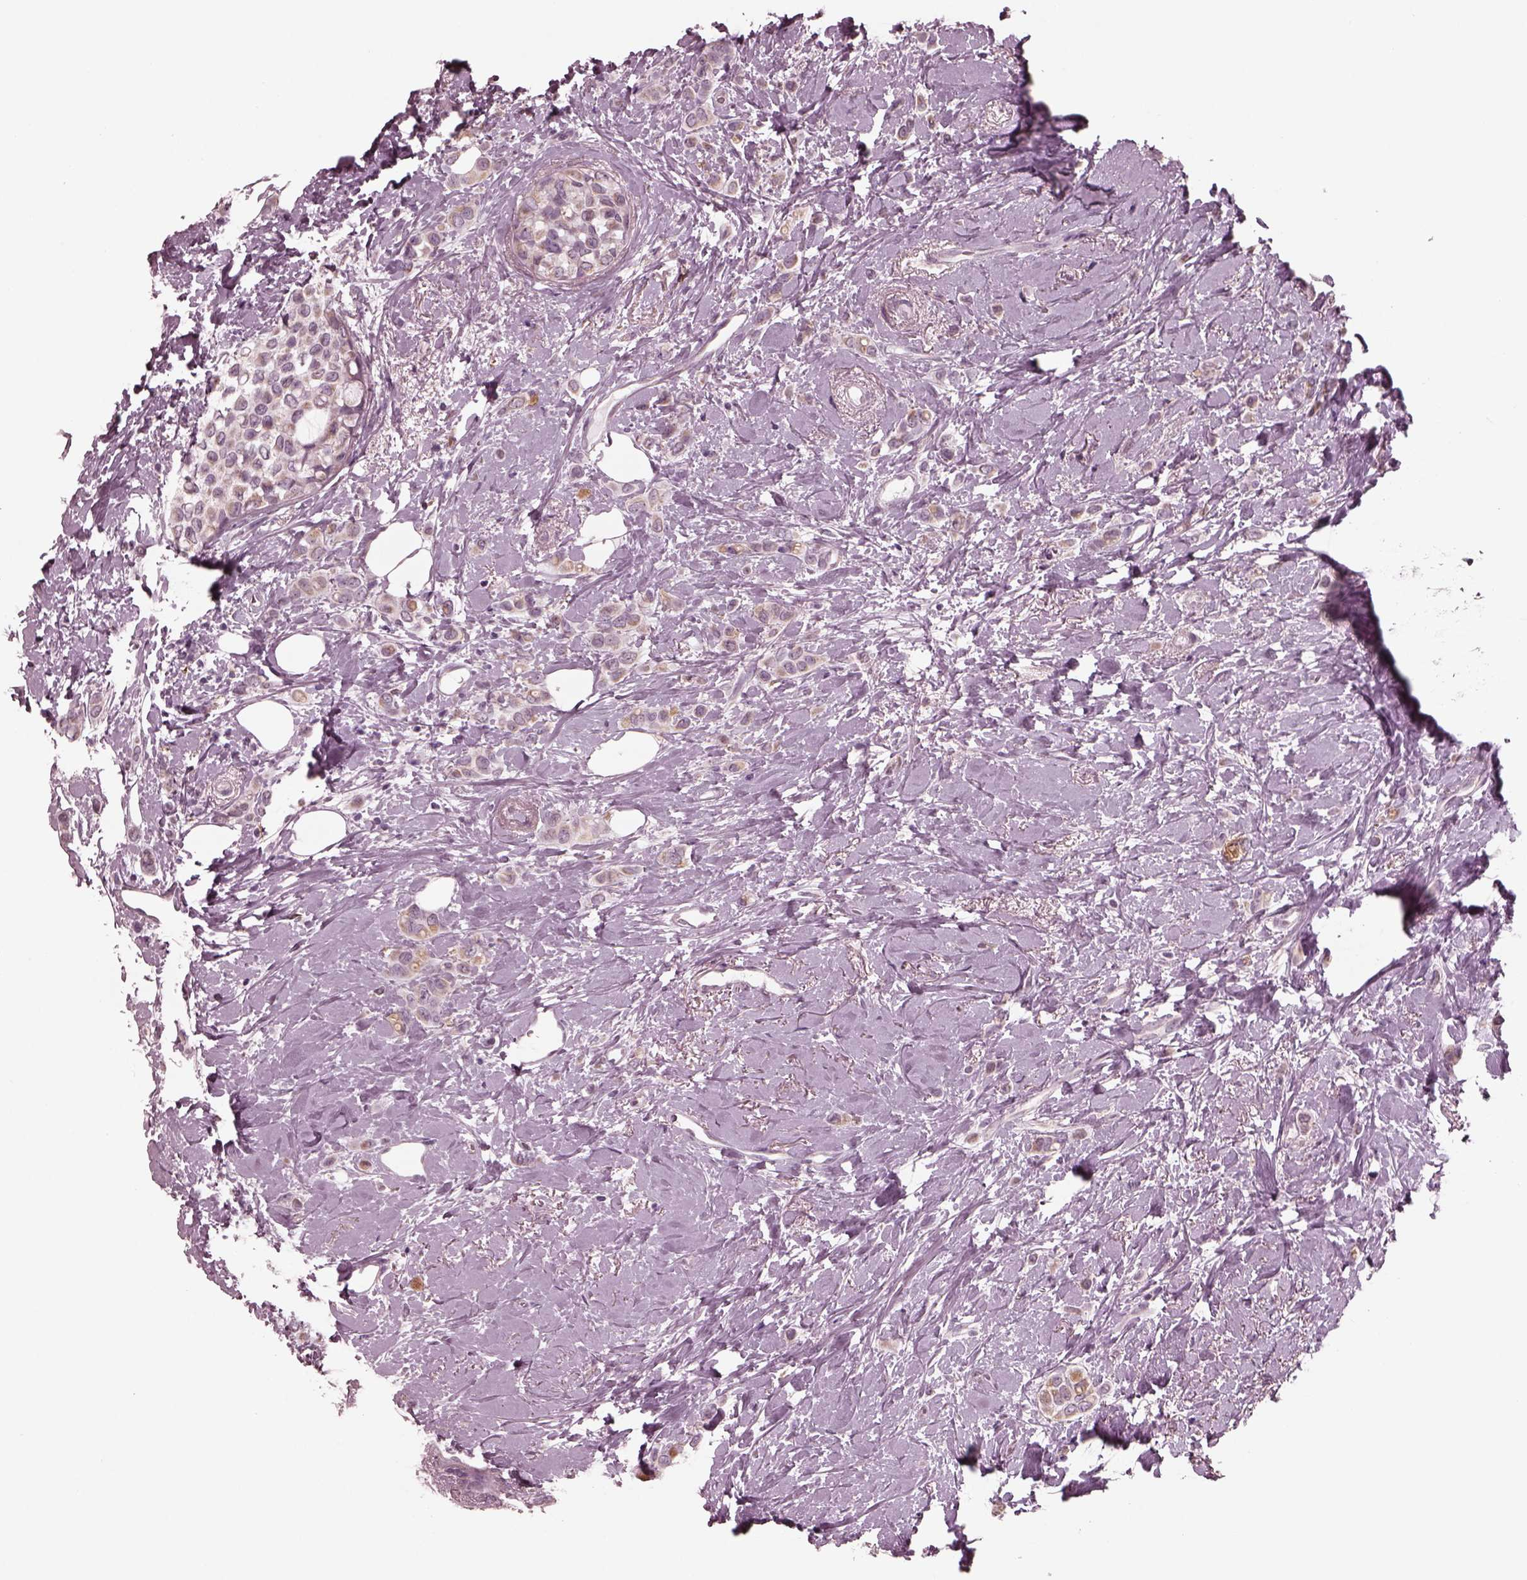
{"staining": {"intensity": "weak", "quantity": "<25%", "location": "cytoplasmic/membranous"}, "tissue": "breast cancer", "cell_type": "Tumor cells", "image_type": "cancer", "snomed": [{"axis": "morphology", "description": "Lobular carcinoma"}, {"axis": "topography", "description": "Breast"}], "caption": "The immunohistochemistry image has no significant positivity in tumor cells of lobular carcinoma (breast) tissue.", "gene": "CELSR3", "patient": {"sex": "female", "age": 66}}